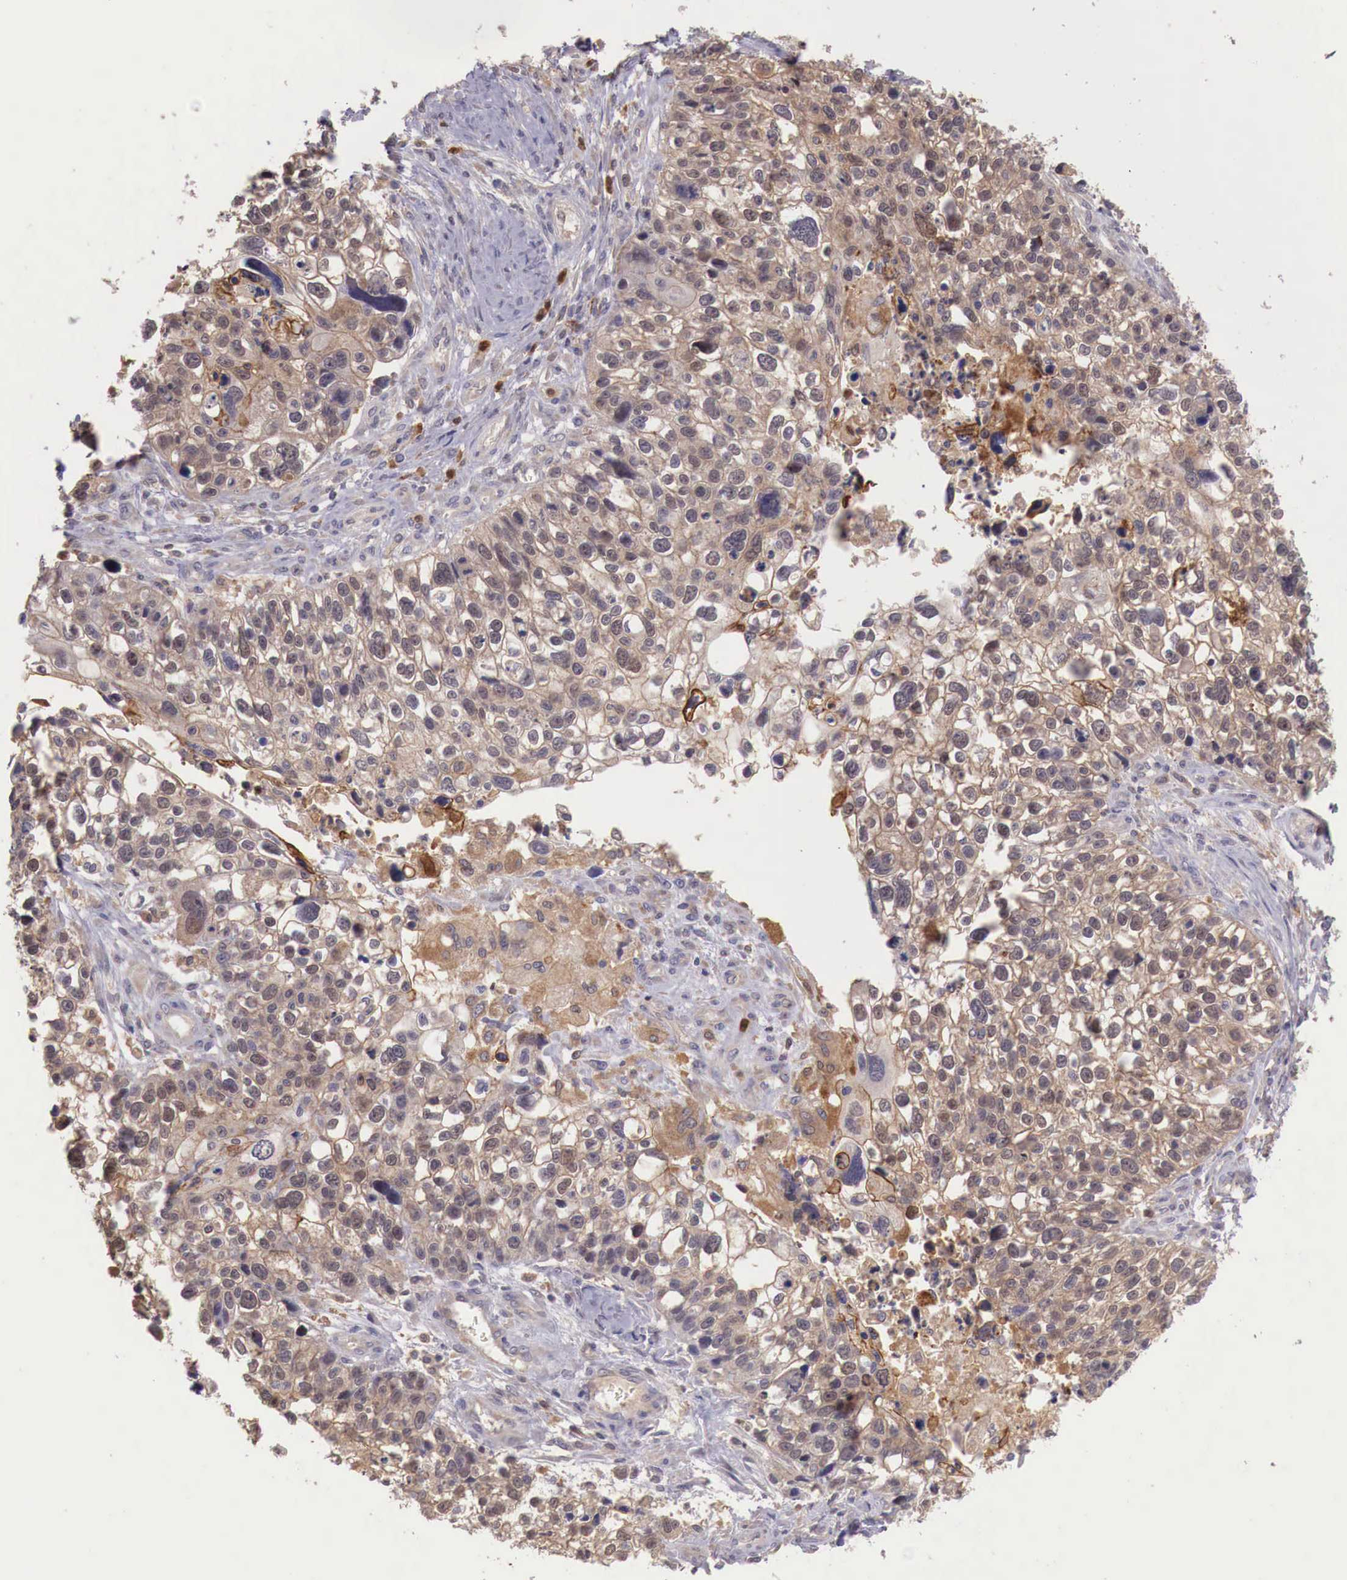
{"staining": {"intensity": "weak", "quantity": ">75%", "location": "cytoplasmic/membranous"}, "tissue": "lung cancer", "cell_type": "Tumor cells", "image_type": "cancer", "snomed": [{"axis": "morphology", "description": "Squamous cell carcinoma, NOS"}, {"axis": "topography", "description": "Lymph node"}, {"axis": "topography", "description": "Lung"}], "caption": "Immunohistochemistry image of neoplastic tissue: lung cancer (squamous cell carcinoma) stained using IHC displays low levels of weak protein expression localized specifically in the cytoplasmic/membranous of tumor cells, appearing as a cytoplasmic/membranous brown color.", "gene": "GAB2", "patient": {"sex": "male", "age": 74}}